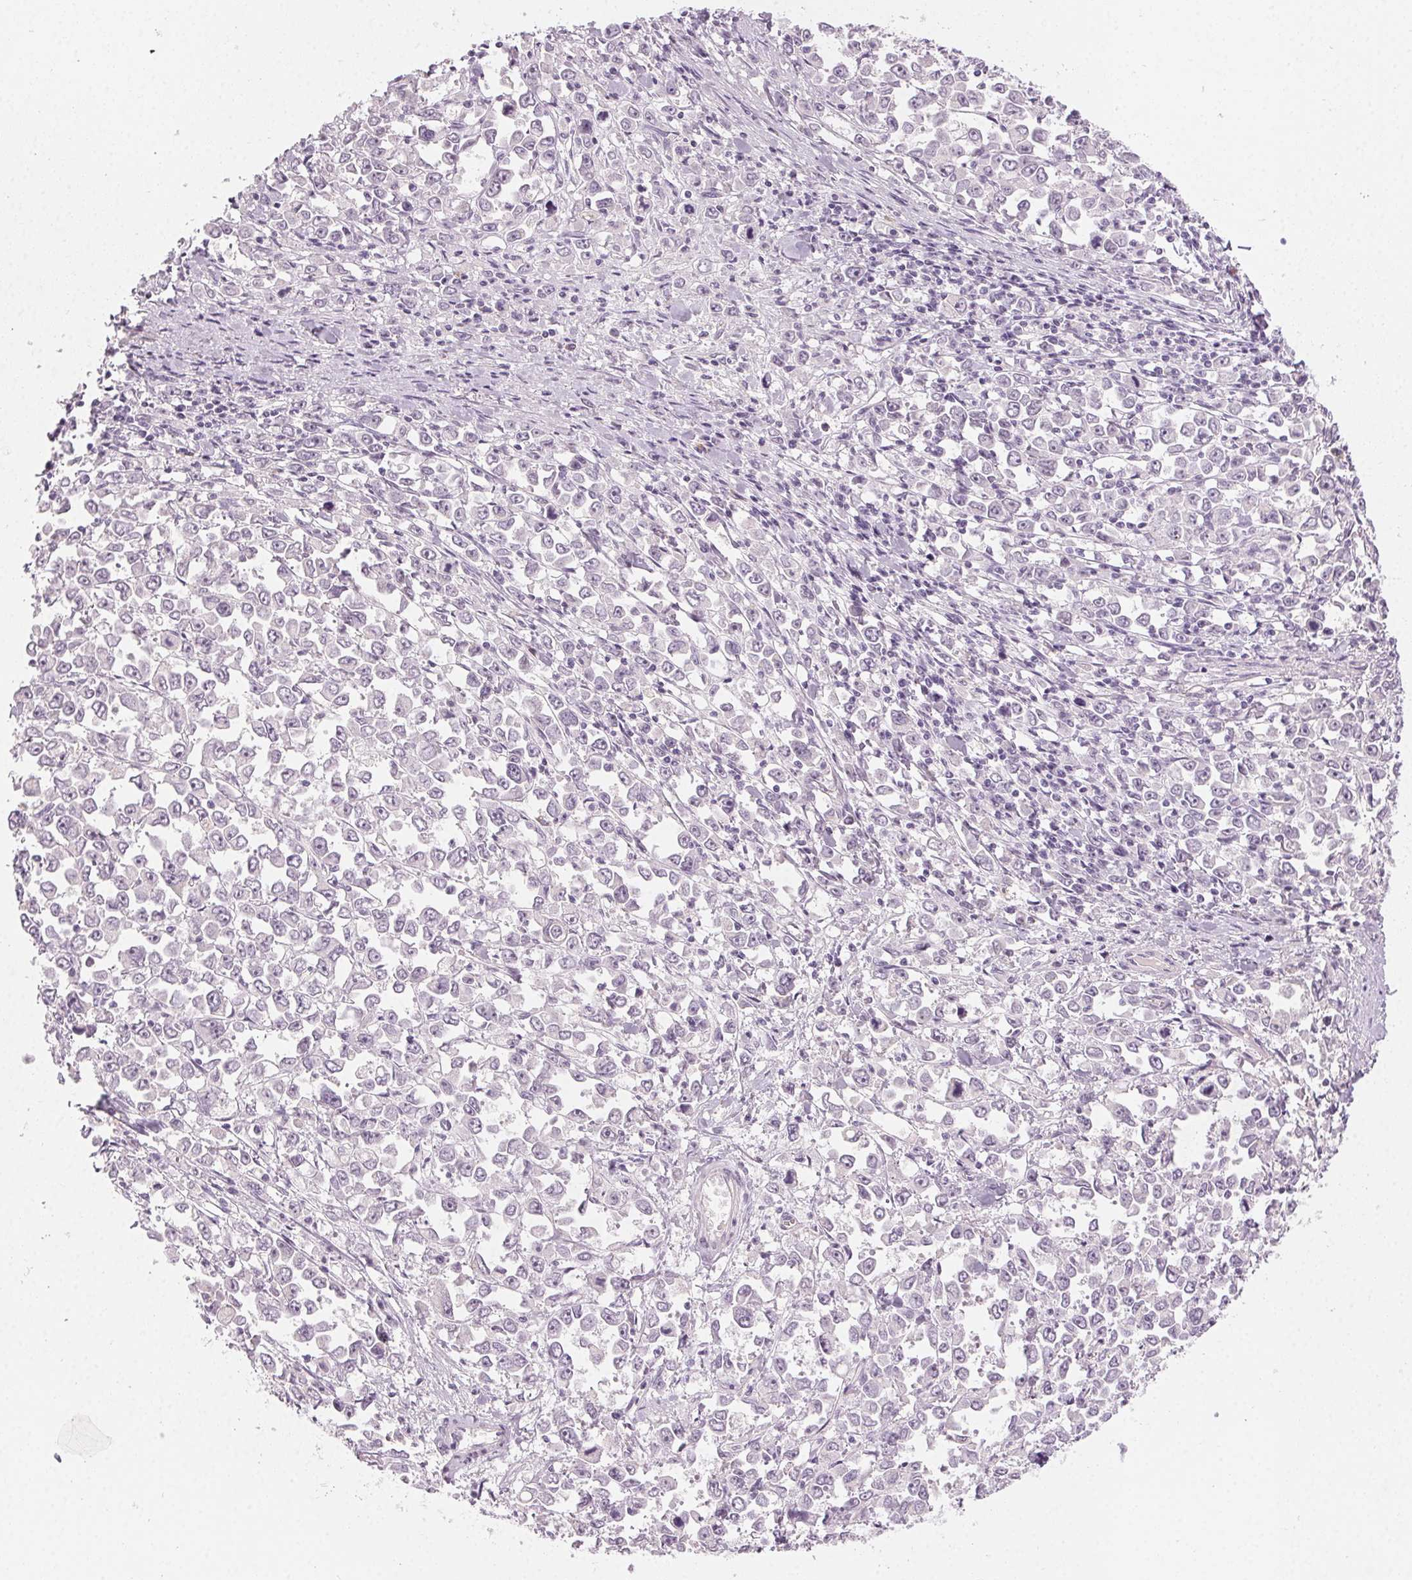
{"staining": {"intensity": "negative", "quantity": "none", "location": "none"}, "tissue": "stomach cancer", "cell_type": "Tumor cells", "image_type": "cancer", "snomed": [{"axis": "morphology", "description": "Adenocarcinoma, NOS"}, {"axis": "topography", "description": "Stomach, upper"}], "caption": "DAB (3,3'-diaminobenzidine) immunohistochemical staining of human stomach cancer displays no significant staining in tumor cells.", "gene": "HSF5", "patient": {"sex": "male", "age": 70}}